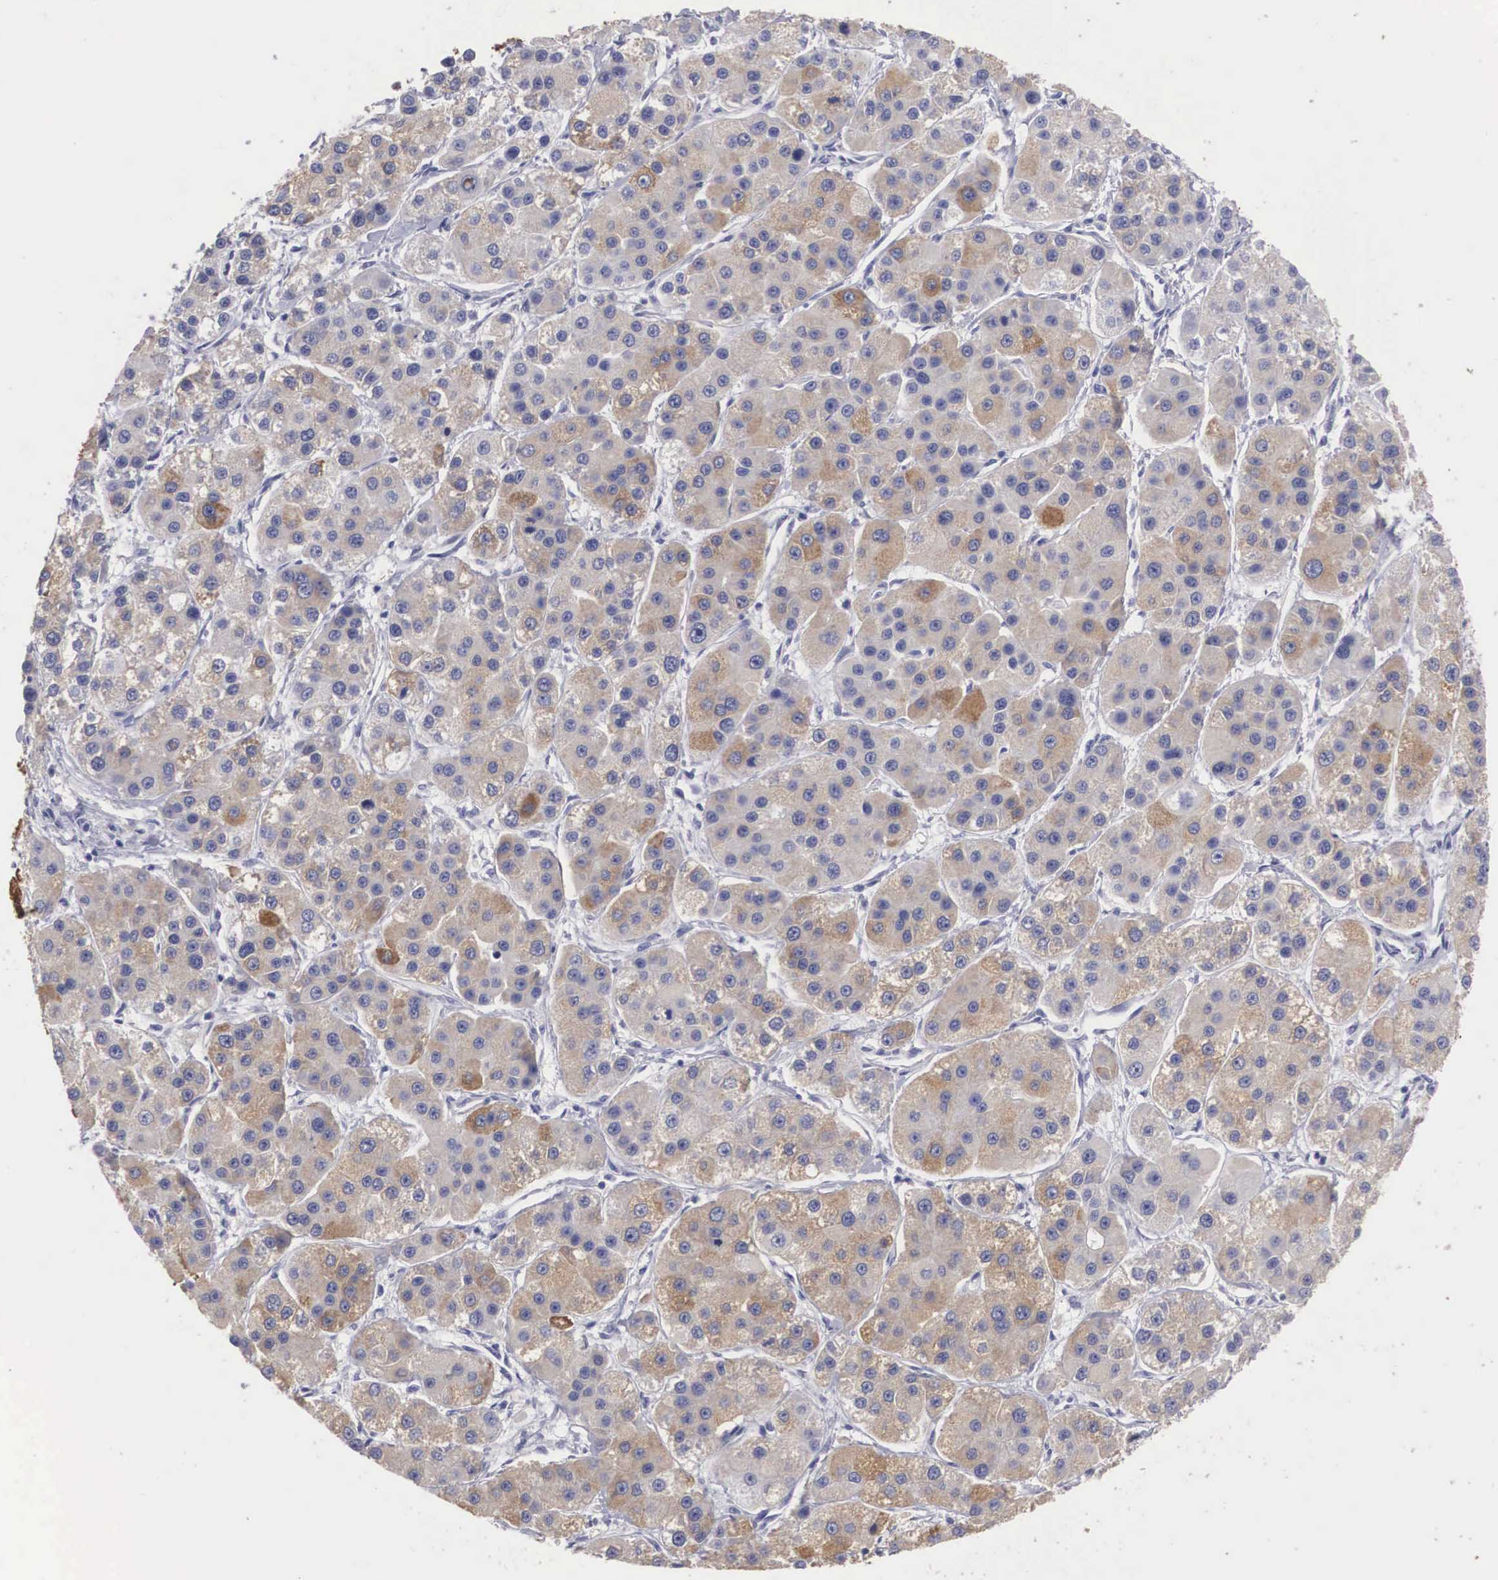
{"staining": {"intensity": "moderate", "quantity": ">75%", "location": "cytoplasmic/membranous"}, "tissue": "liver cancer", "cell_type": "Tumor cells", "image_type": "cancer", "snomed": [{"axis": "morphology", "description": "Carcinoma, Hepatocellular, NOS"}, {"axis": "topography", "description": "Liver"}], "caption": "Liver cancer stained with a protein marker exhibits moderate staining in tumor cells.", "gene": "ARMCX3", "patient": {"sex": "female", "age": 85}}